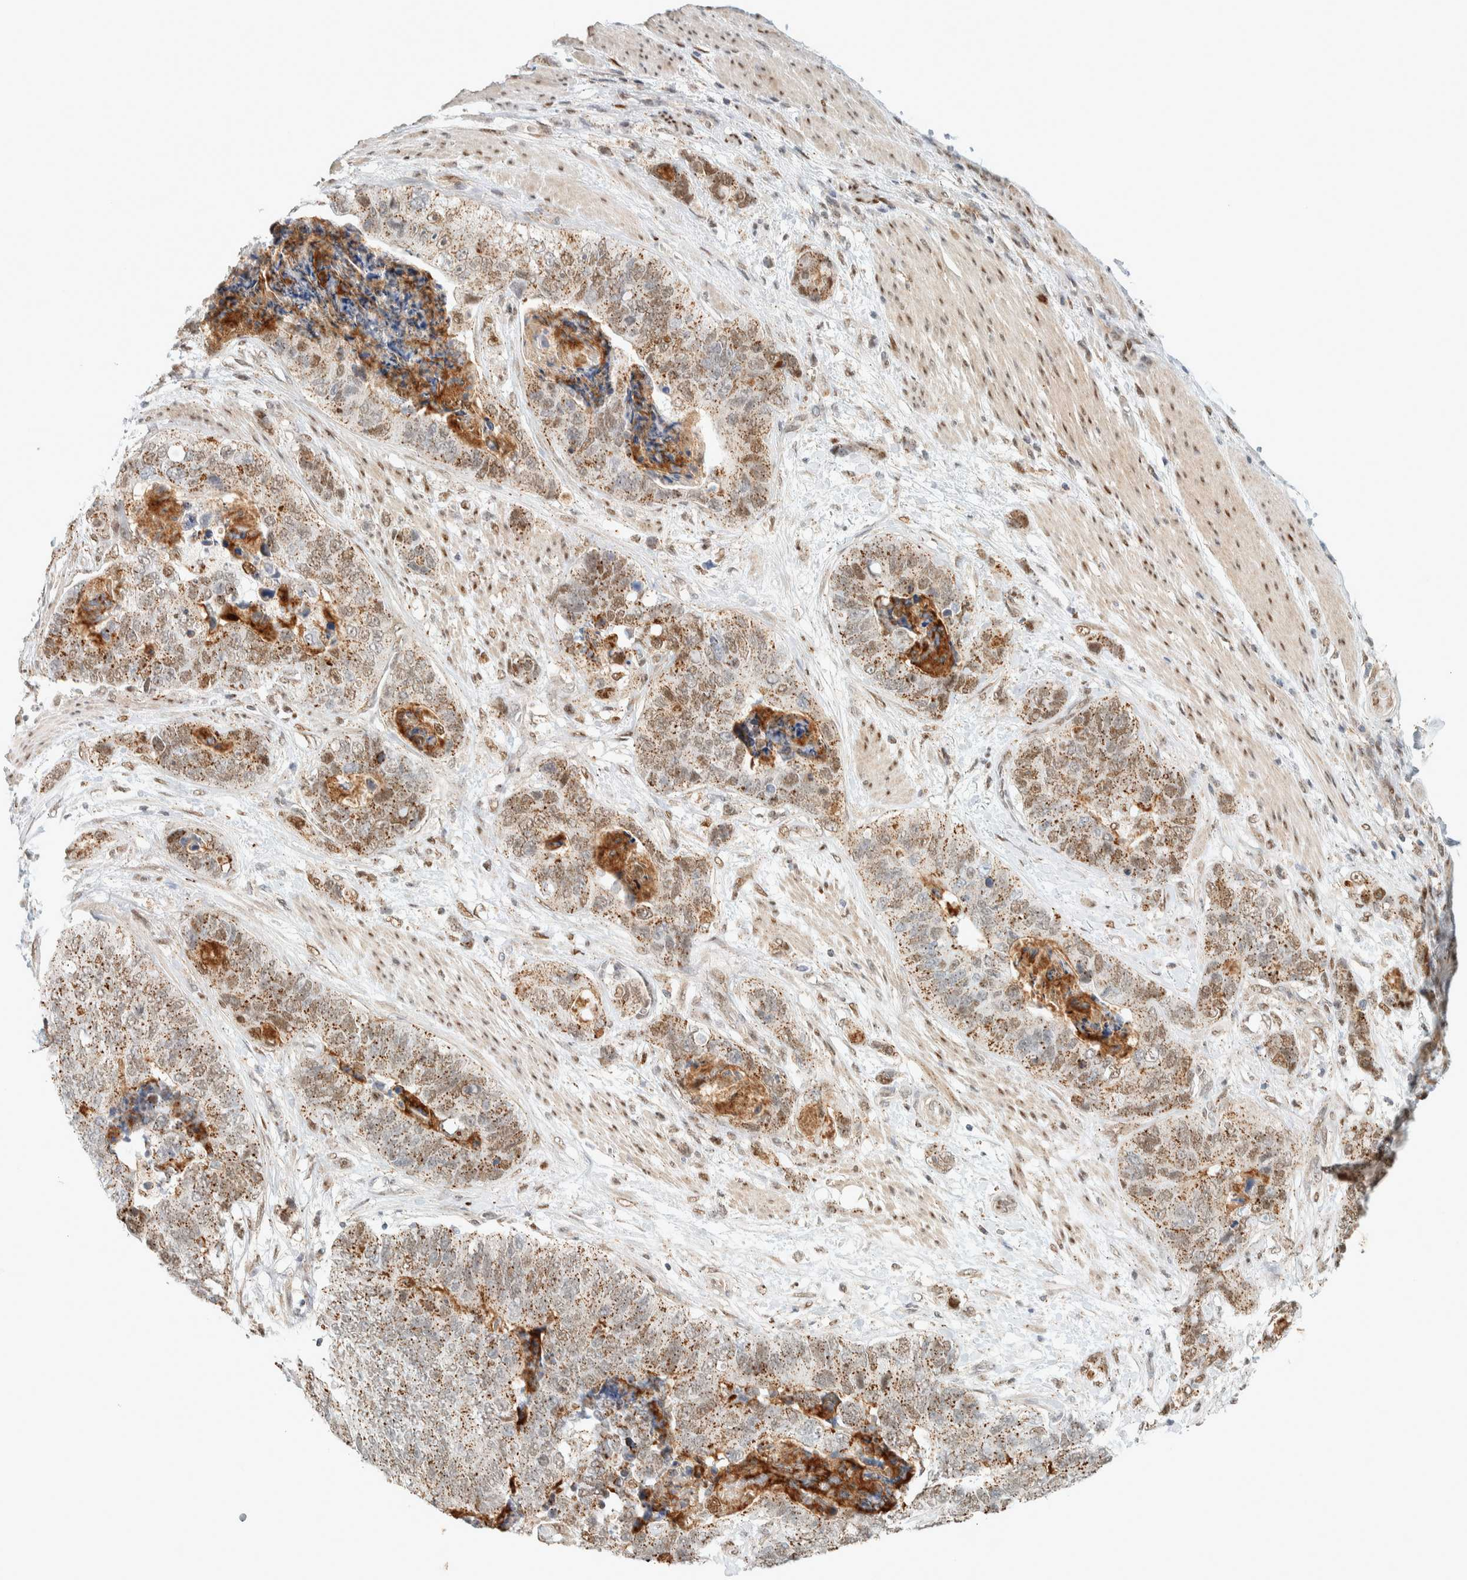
{"staining": {"intensity": "weak", "quantity": ">75%", "location": "cytoplasmic/membranous,nuclear"}, "tissue": "stomach cancer", "cell_type": "Tumor cells", "image_type": "cancer", "snomed": [{"axis": "morphology", "description": "Normal tissue, NOS"}, {"axis": "morphology", "description": "Adenocarcinoma, NOS"}, {"axis": "topography", "description": "Stomach"}], "caption": "A high-resolution photomicrograph shows immunohistochemistry staining of stomach cancer, which shows weak cytoplasmic/membranous and nuclear staining in approximately >75% of tumor cells.", "gene": "TFE3", "patient": {"sex": "female", "age": 89}}